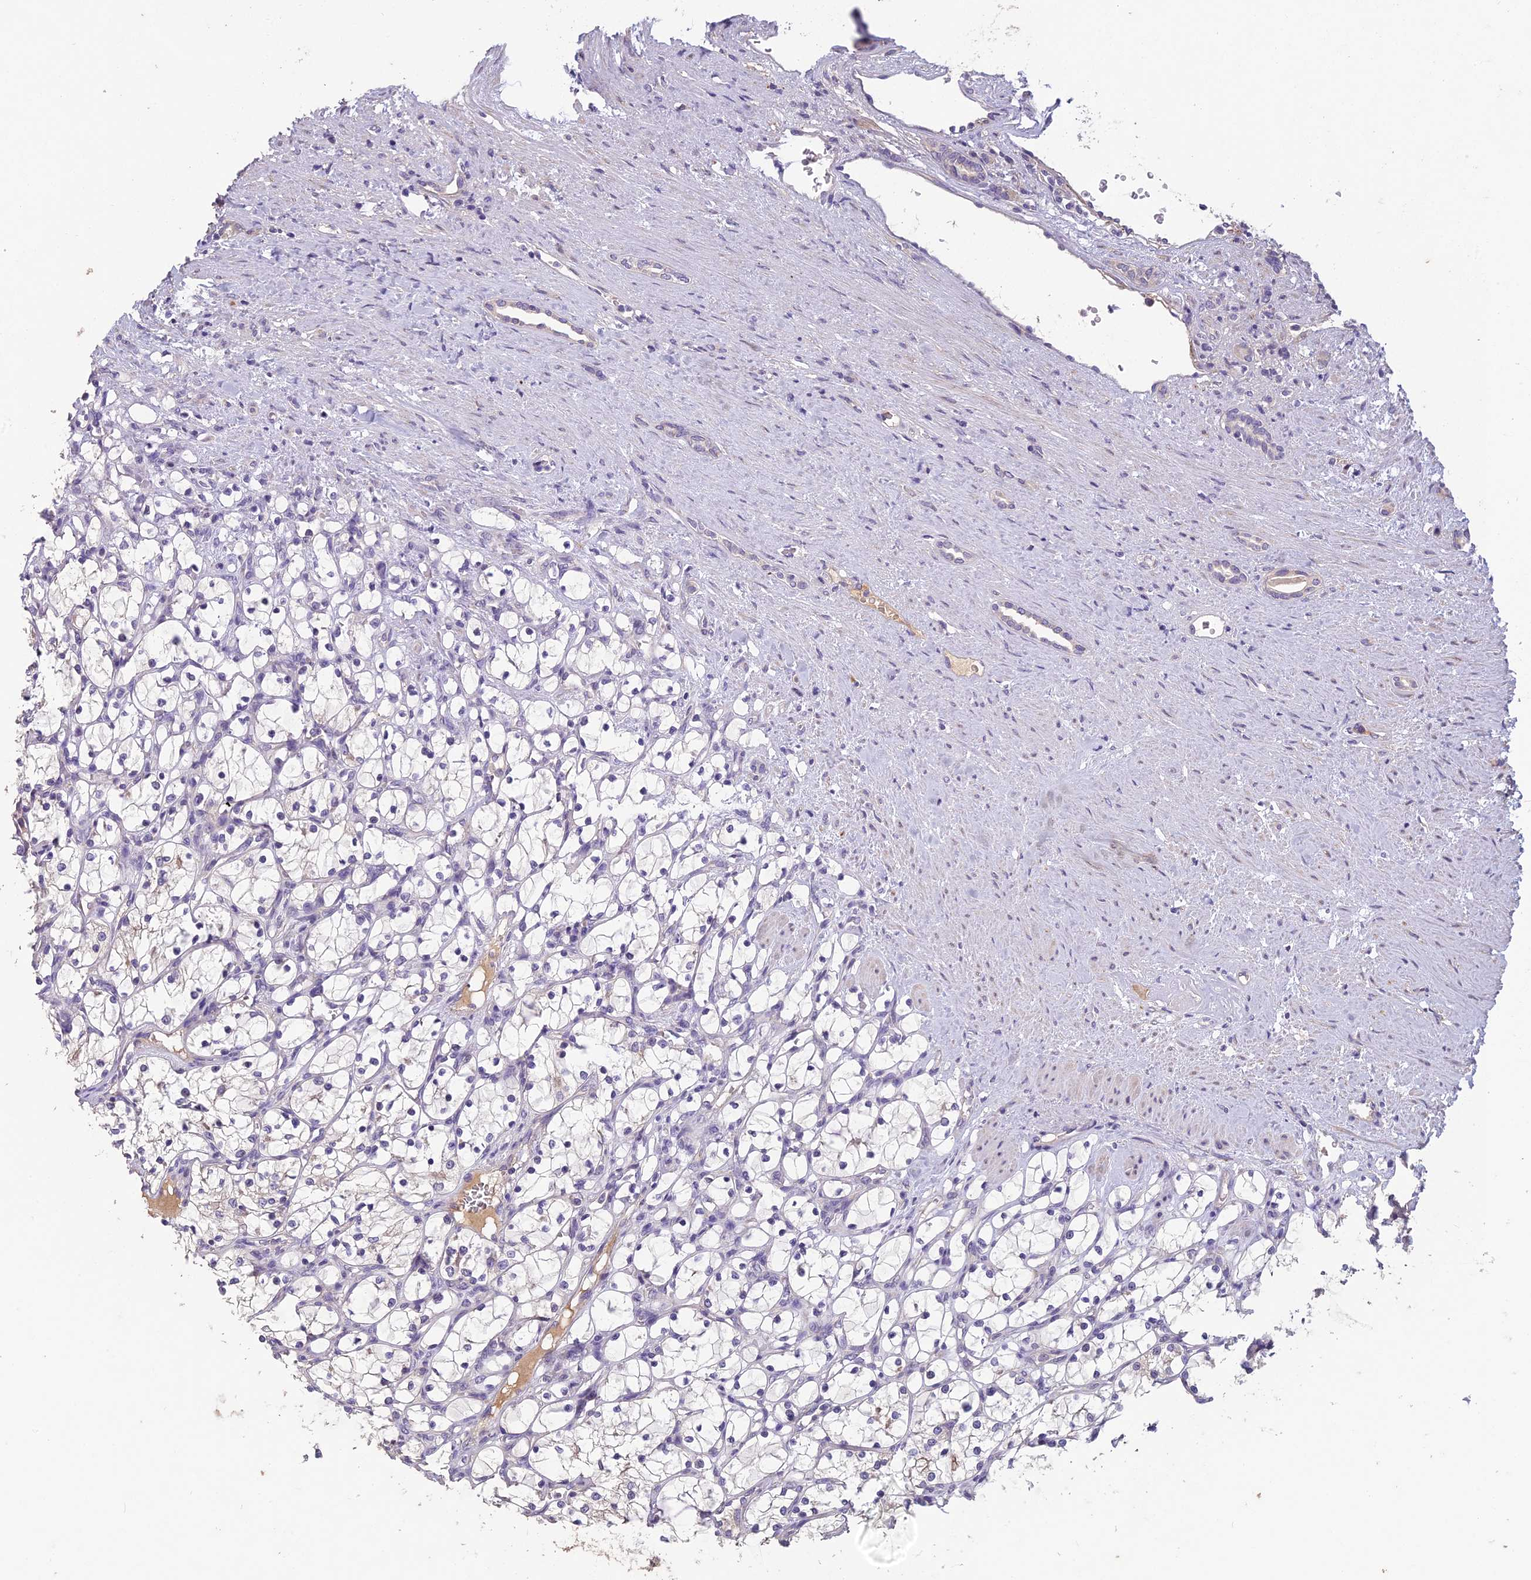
{"staining": {"intensity": "negative", "quantity": "none", "location": "none"}, "tissue": "renal cancer", "cell_type": "Tumor cells", "image_type": "cancer", "snomed": [{"axis": "morphology", "description": "Adenocarcinoma, NOS"}, {"axis": "topography", "description": "Kidney"}], "caption": "This micrograph is of renal adenocarcinoma stained with immunohistochemistry (IHC) to label a protein in brown with the nuclei are counter-stained blue. There is no staining in tumor cells.", "gene": "CEACAM16", "patient": {"sex": "female", "age": 69}}